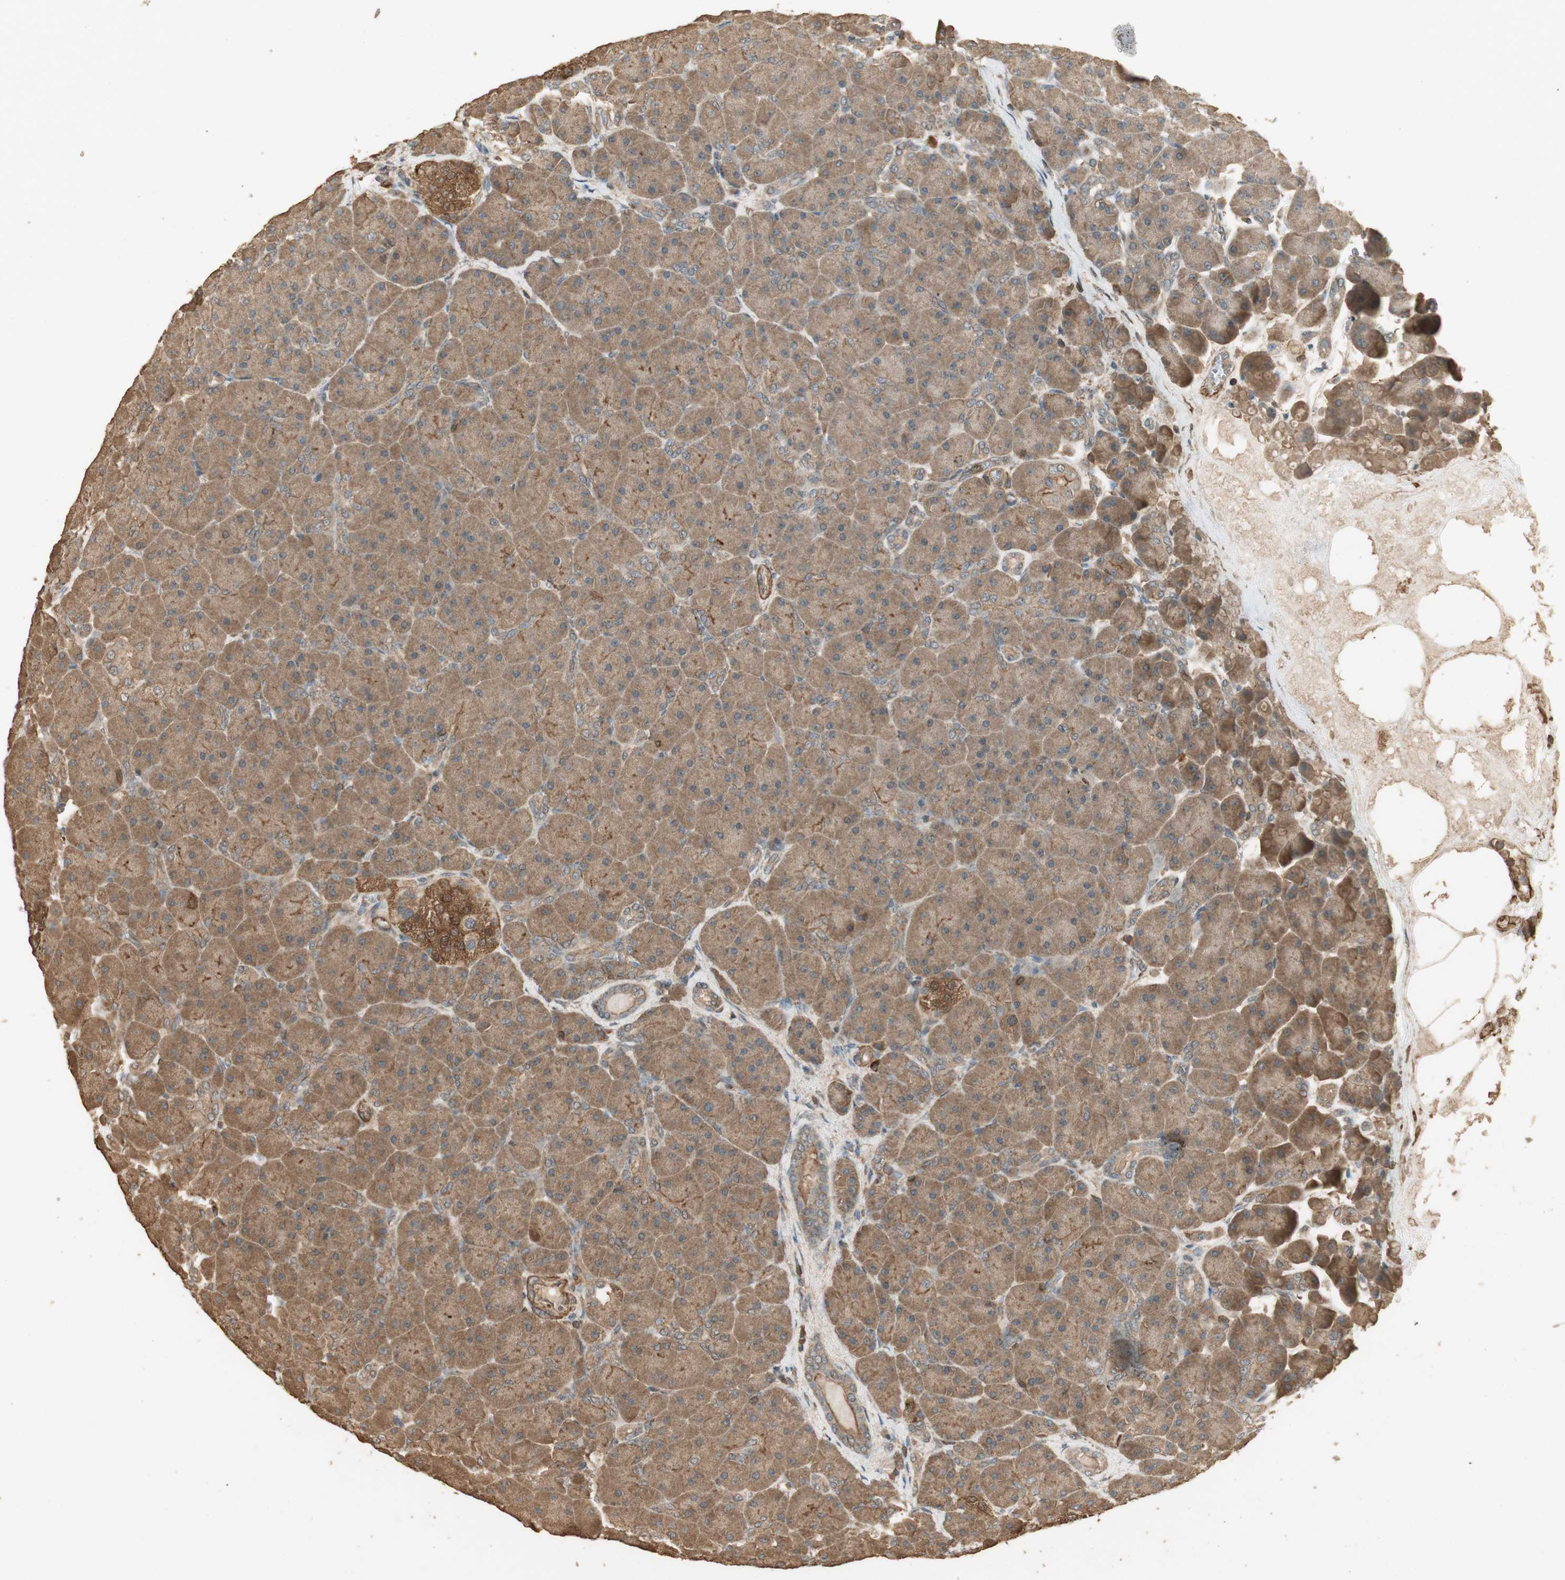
{"staining": {"intensity": "moderate", "quantity": ">75%", "location": "cytoplasmic/membranous"}, "tissue": "pancreas", "cell_type": "Exocrine glandular cells", "image_type": "normal", "snomed": [{"axis": "morphology", "description": "Normal tissue, NOS"}, {"axis": "topography", "description": "Pancreas"}], "caption": "A micrograph showing moderate cytoplasmic/membranous staining in about >75% of exocrine glandular cells in normal pancreas, as visualized by brown immunohistochemical staining.", "gene": "USP2", "patient": {"sex": "male", "age": 66}}